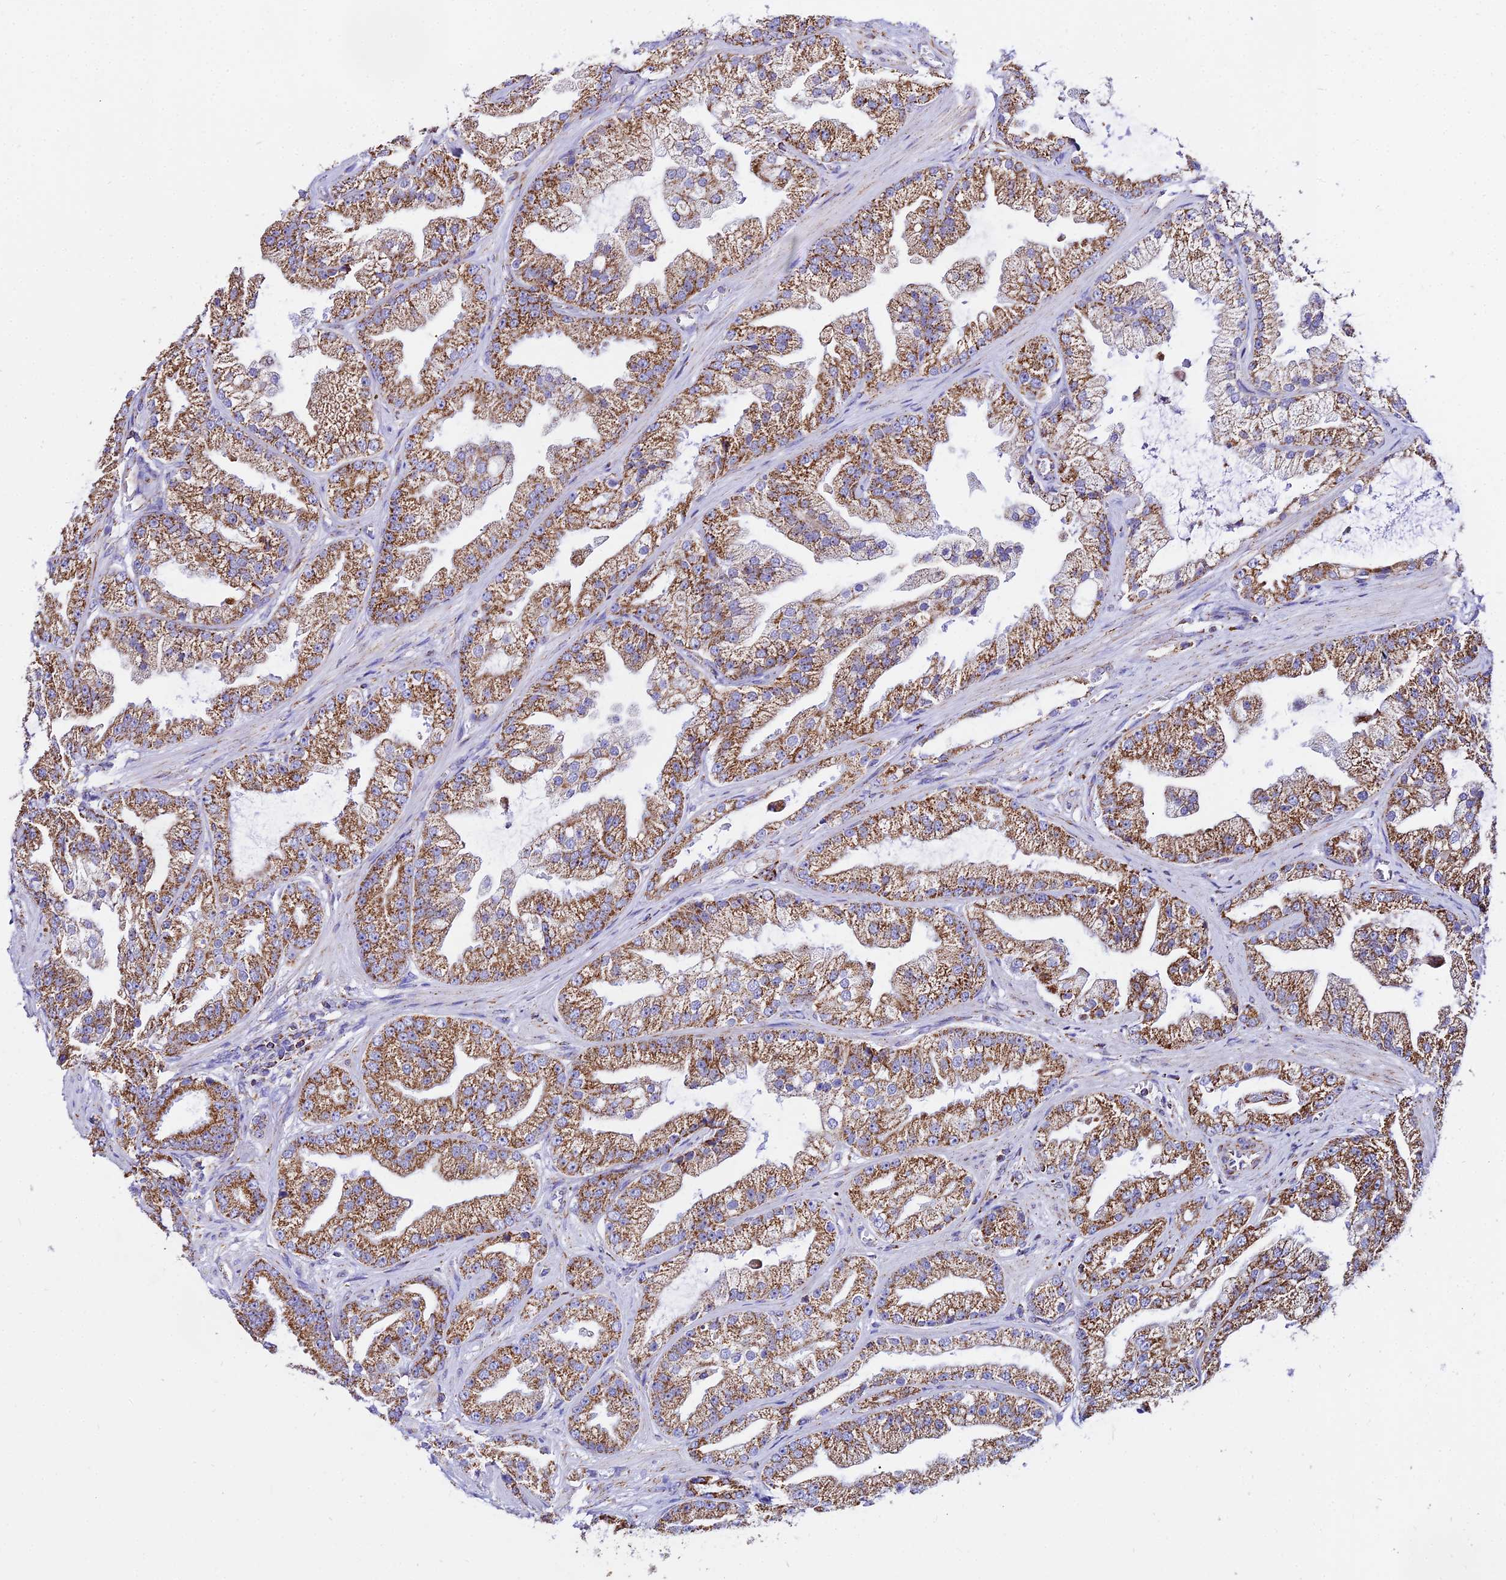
{"staining": {"intensity": "strong", "quantity": ">75%", "location": "cytoplasmic/membranous"}, "tissue": "prostate cancer", "cell_type": "Tumor cells", "image_type": "cancer", "snomed": [{"axis": "morphology", "description": "Adenocarcinoma, Low grade"}, {"axis": "topography", "description": "Prostate"}], "caption": "Approximately >75% of tumor cells in low-grade adenocarcinoma (prostate) demonstrate strong cytoplasmic/membranous protein staining as visualized by brown immunohistochemical staining.", "gene": "ATP5PD", "patient": {"sex": "male", "age": 57}}